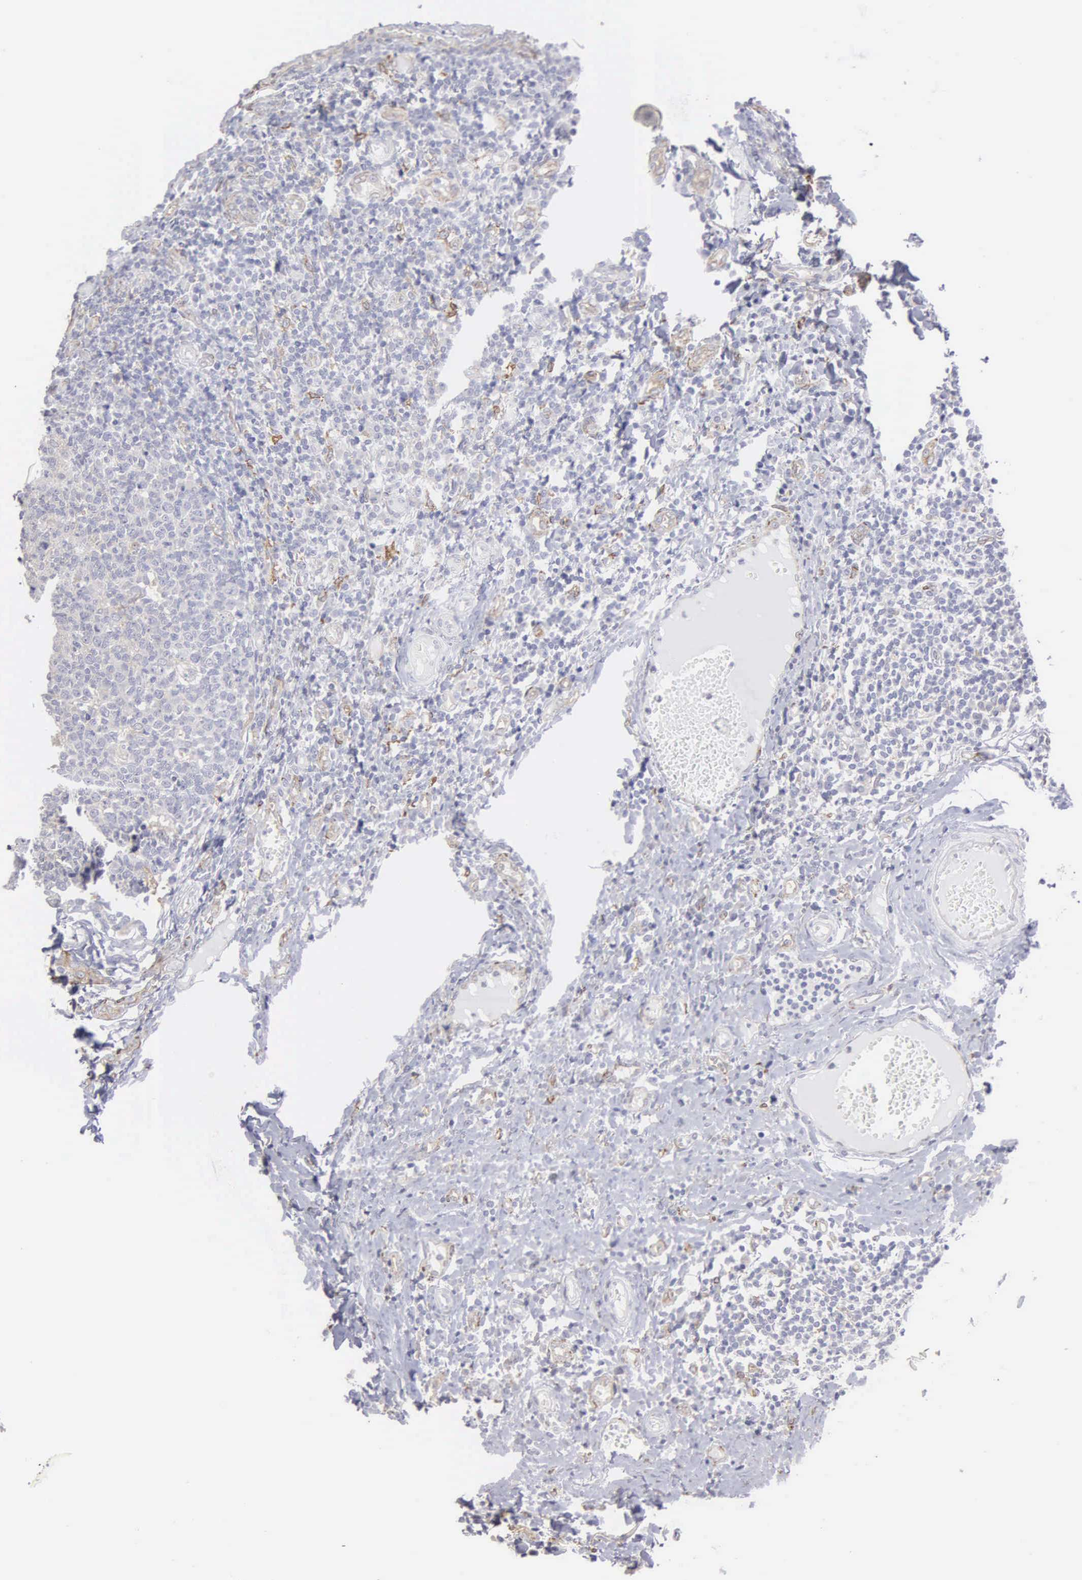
{"staining": {"intensity": "negative", "quantity": "none", "location": "none"}, "tissue": "tonsil", "cell_type": "Germinal center cells", "image_type": "normal", "snomed": [{"axis": "morphology", "description": "Normal tissue, NOS"}, {"axis": "topography", "description": "Tonsil"}], "caption": "High power microscopy image of an immunohistochemistry (IHC) histopathology image of benign tonsil, revealing no significant expression in germinal center cells. (Brightfield microscopy of DAB (3,3'-diaminobenzidine) immunohistochemistry (IHC) at high magnification).", "gene": "LIN52", "patient": {"sex": "male", "age": 6}}